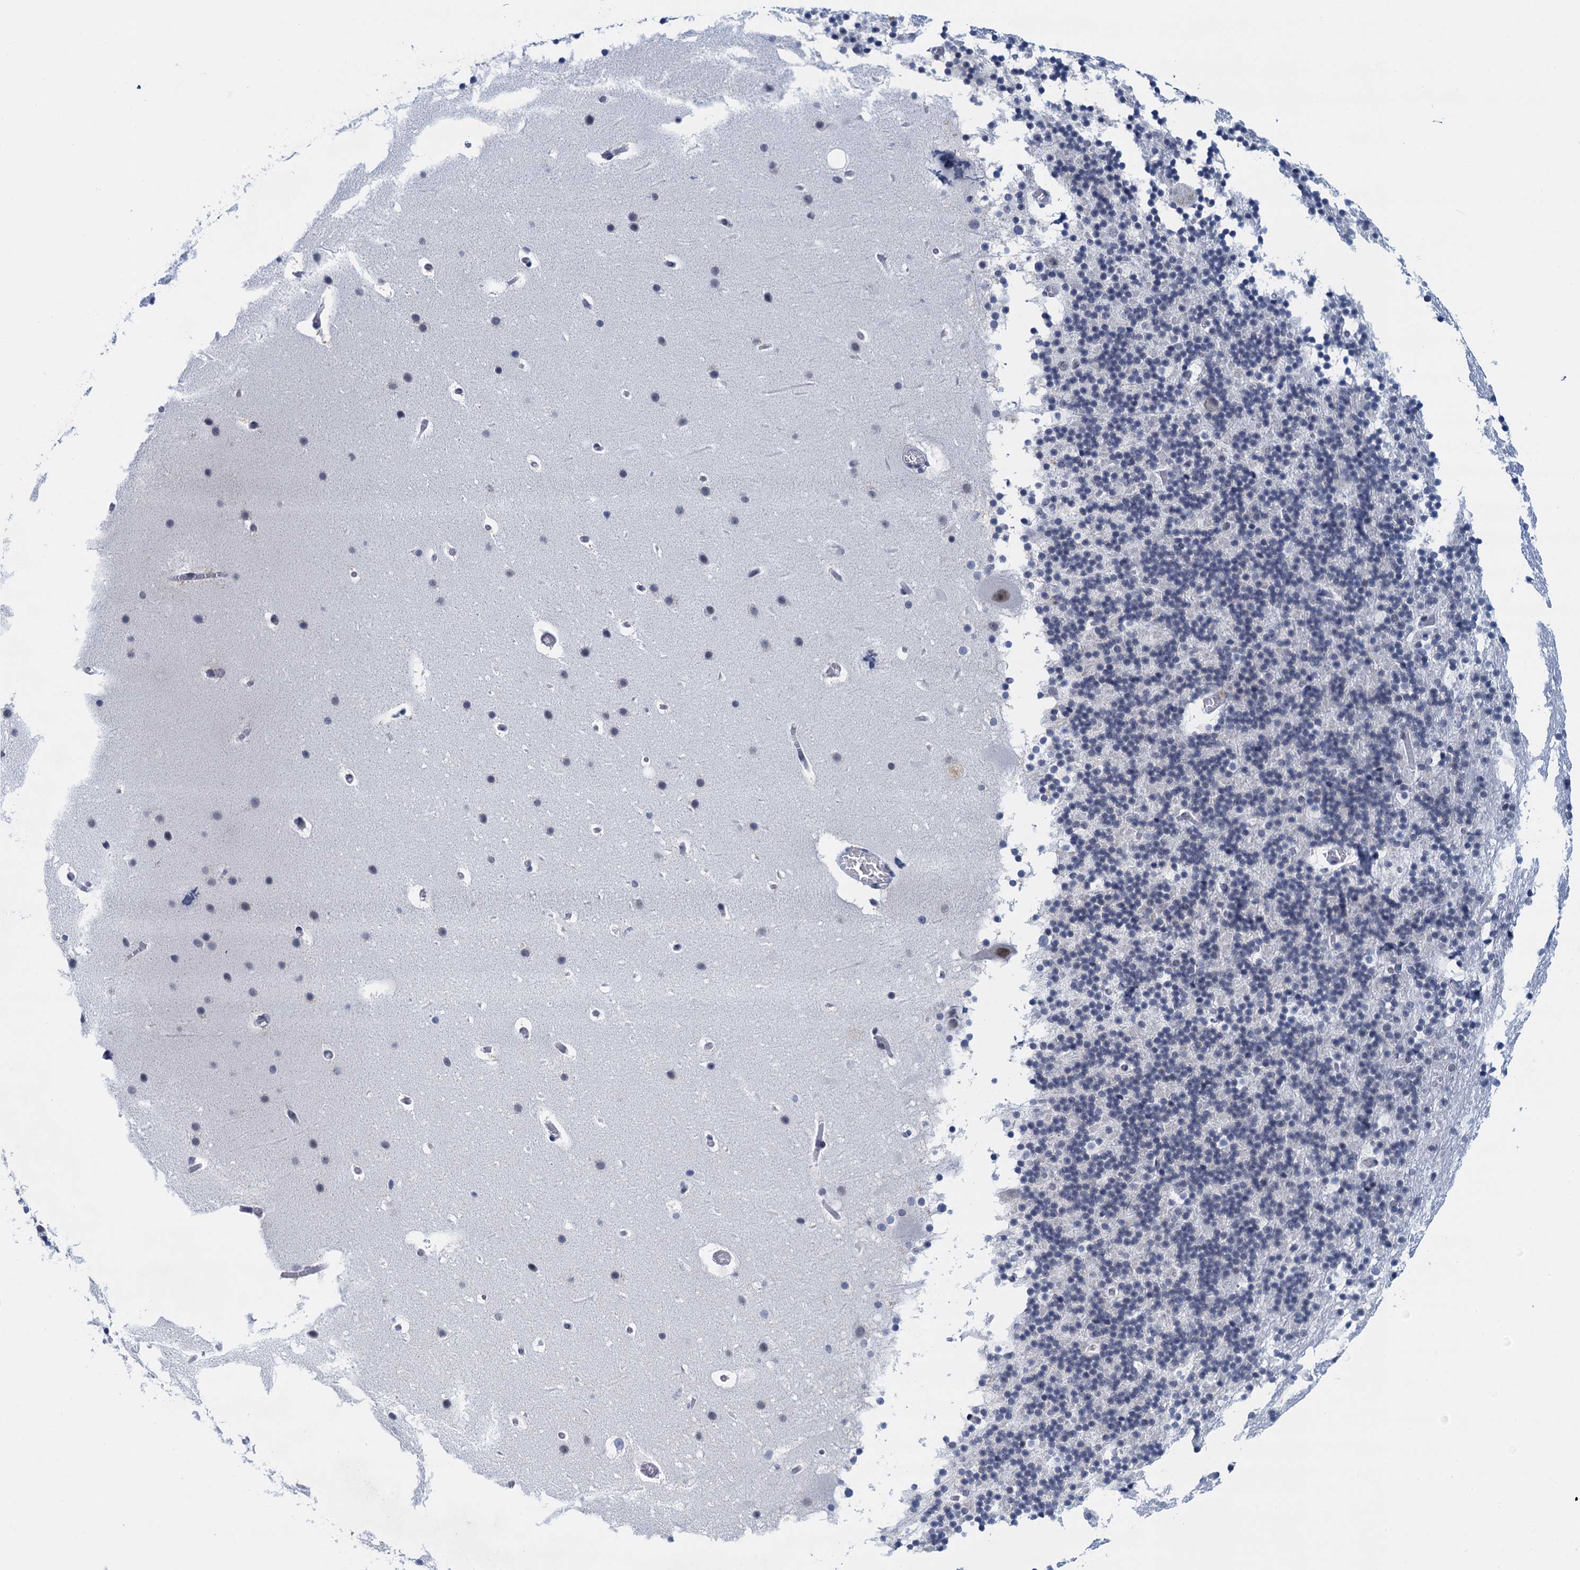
{"staining": {"intensity": "negative", "quantity": "none", "location": "none"}, "tissue": "cerebellum", "cell_type": "Cells in granular layer", "image_type": "normal", "snomed": [{"axis": "morphology", "description": "Normal tissue, NOS"}, {"axis": "topography", "description": "Cerebellum"}], "caption": "A high-resolution image shows immunohistochemistry staining of benign cerebellum, which exhibits no significant staining in cells in granular layer. The staining is performed using DAB brown chromogen with nuclei counter-stained in using hematoxylin.", "gene": "EPS8L1", "patient": {"sex": "male", "age": 57}}